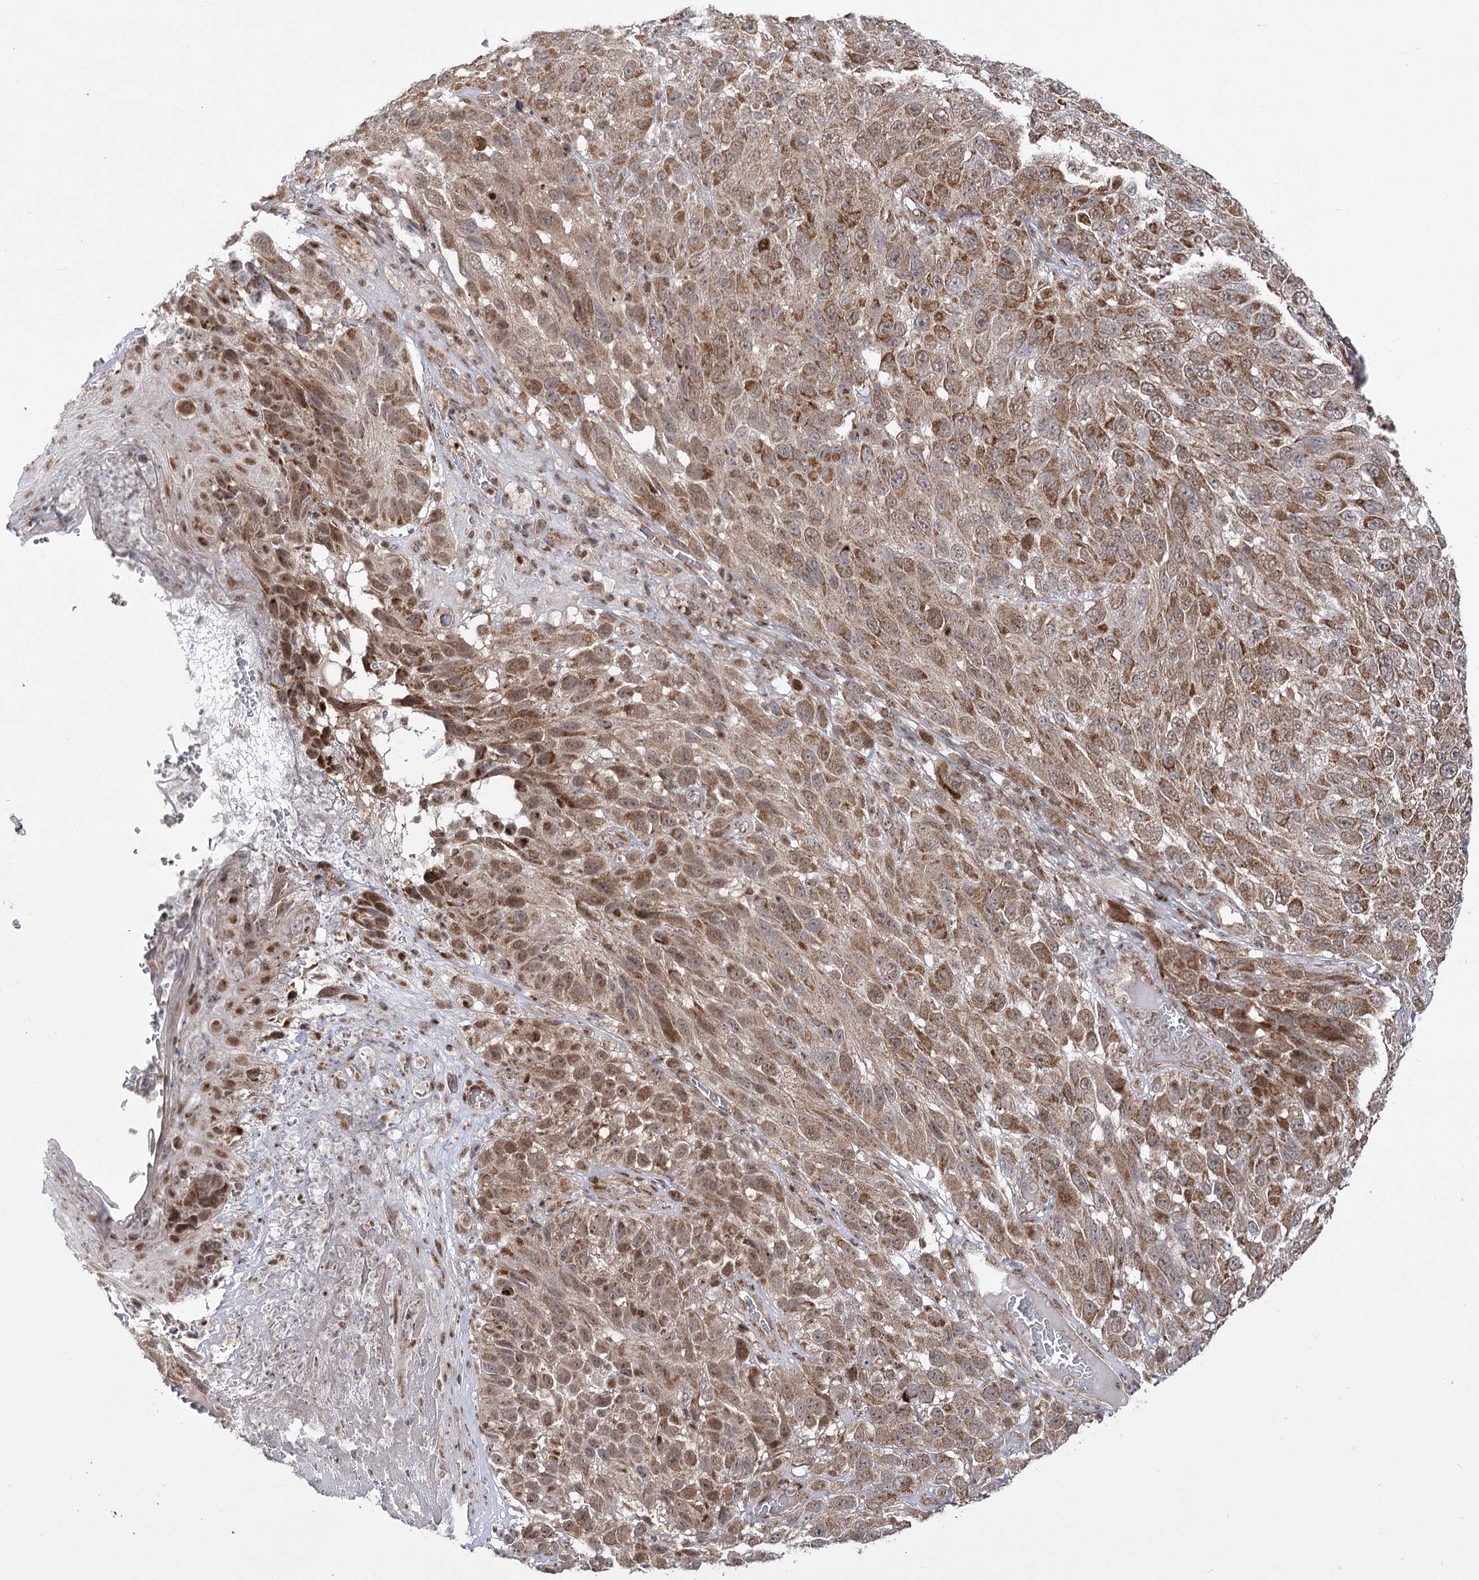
{"staining": {"intensity": "strong", "quantity": ">75%", "location": "cytoplasmic/membranous"}, "tissue": "melanoma", "cell_type": "Tumor cells", "image_type": "cancer", "snomed": [{"axis": "morphology", "description": "Malignant melanoma, NOS"}, {"axis": "topography", "description": "Skin"}], "caption": "IHC of melanoma demonstrates high levels of strong cytoplasmic/membranous positivity in approximately >75% of tumor cells.", "gene": "SLC4A1AP", "patient": {"sex": "female", "age": 96}}